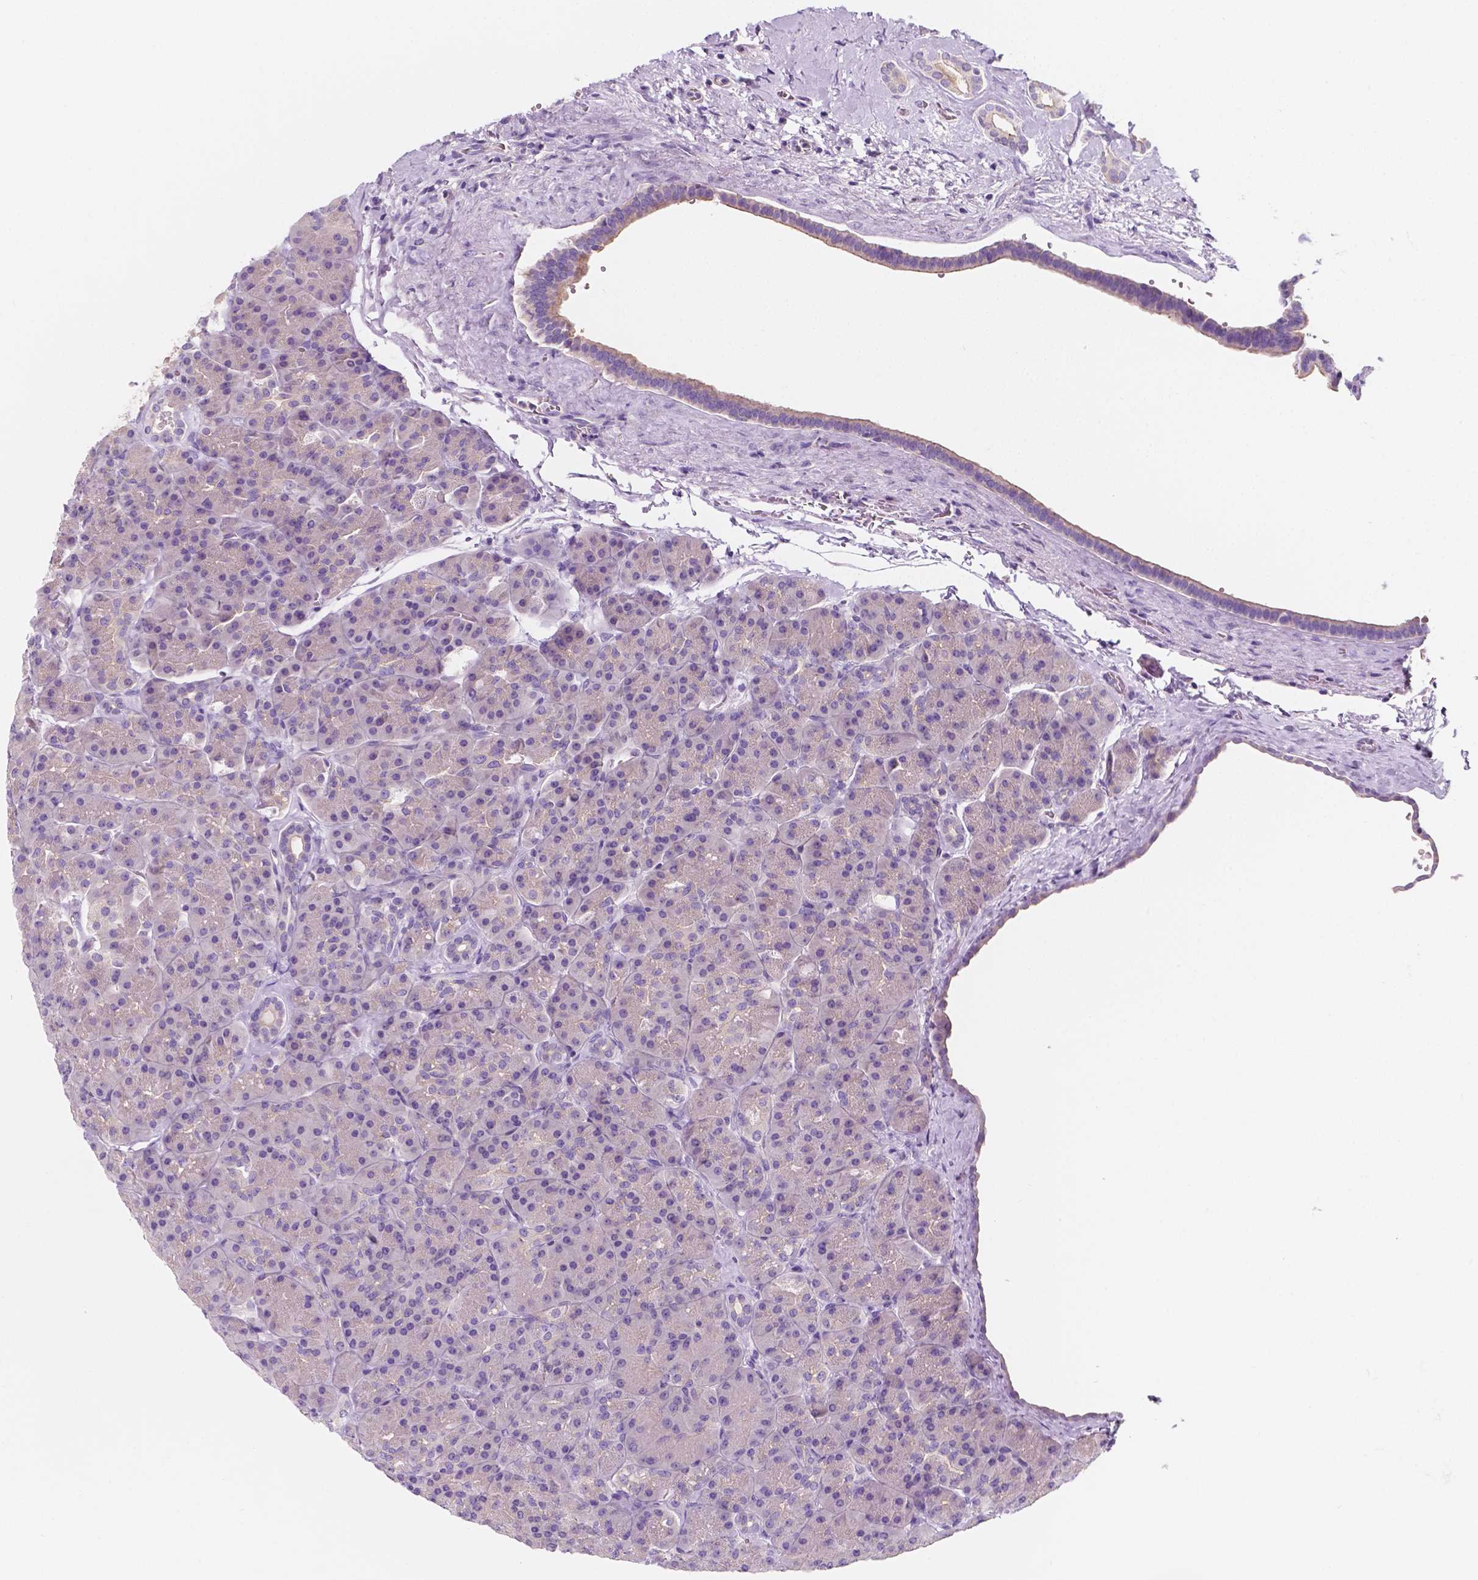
{"staining": {"intensity": "negative", "quantity": "none", "location": "none"}, "tissue": "pancreas", "cell_type": "Exocrine glandular cells", "image_type": "normal", "snomed": [{"axis": "morphology", "description": "Normal tissue, NOS"}, {"axis": "topography", "description": "Pancreas"}], "caption": "DAB (3,3'-diaminobenzidine) immunohistochemical staining of unremarkable pancreas reveals no significant expression in exocrine glandular cells.", "gene": "SIRT2", "patient": {"sex": "male", "age": 57}}